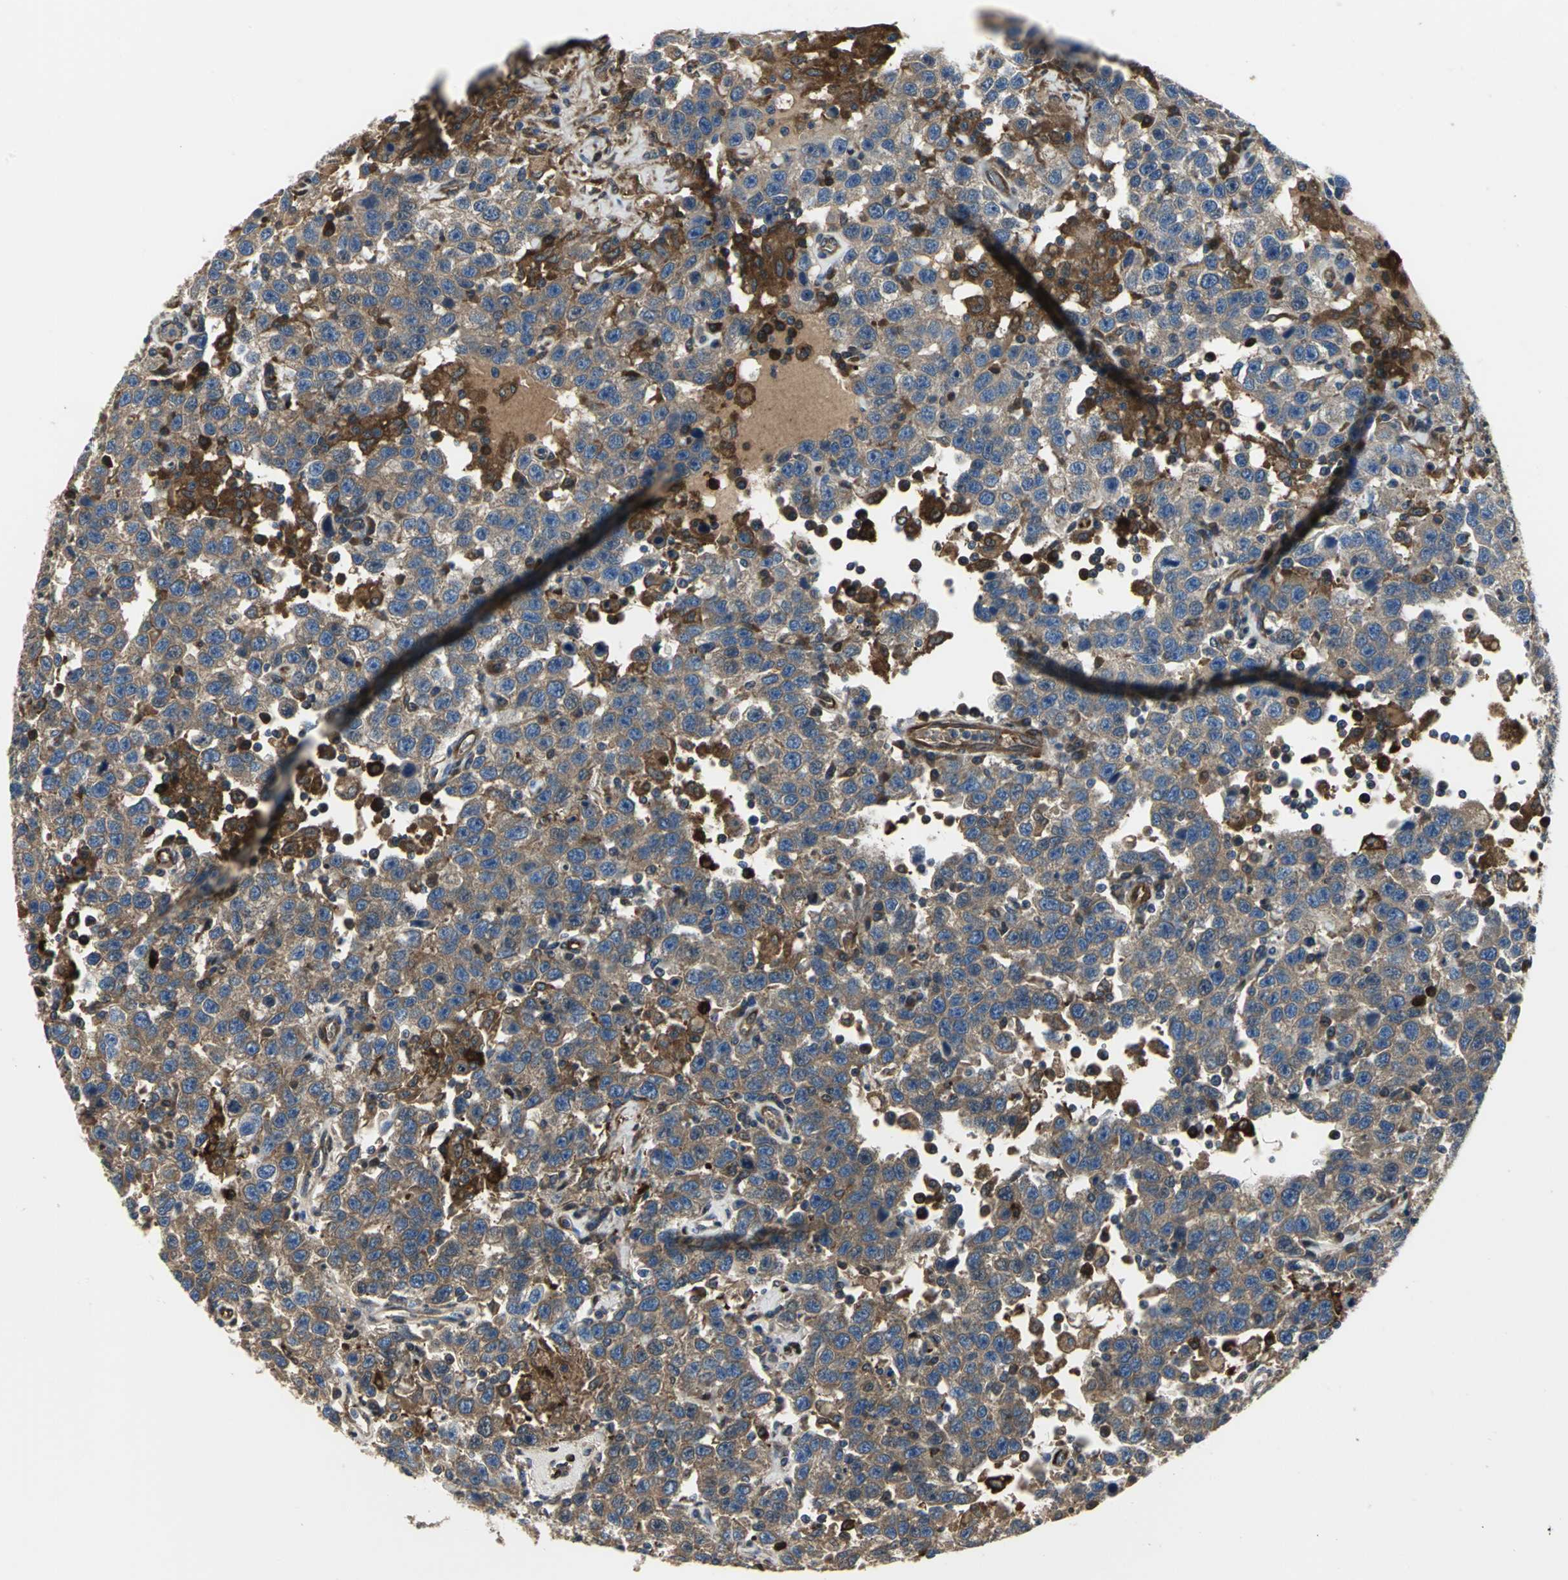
{"staining": {"intensity": "strong", "quantity": ">75%", "location": "cytoplasmic/membranous"}, "tissue": "testis cancer", "cell_type": "Tumor cells", "image_type": "cancer", "snomed": [{"axis": "morphology", "description": "Seminoma, NOS"}, {"axis": "topography", "description": "Testis"}], "caption": "Seminoma (testis) stained with DAB IHC displays high levels of strong cytoplasmic/membranous positivity in about >75% of tumor cells.", "gene": "CHRNB1", "patient": {"sex": "male", "age": 41}}